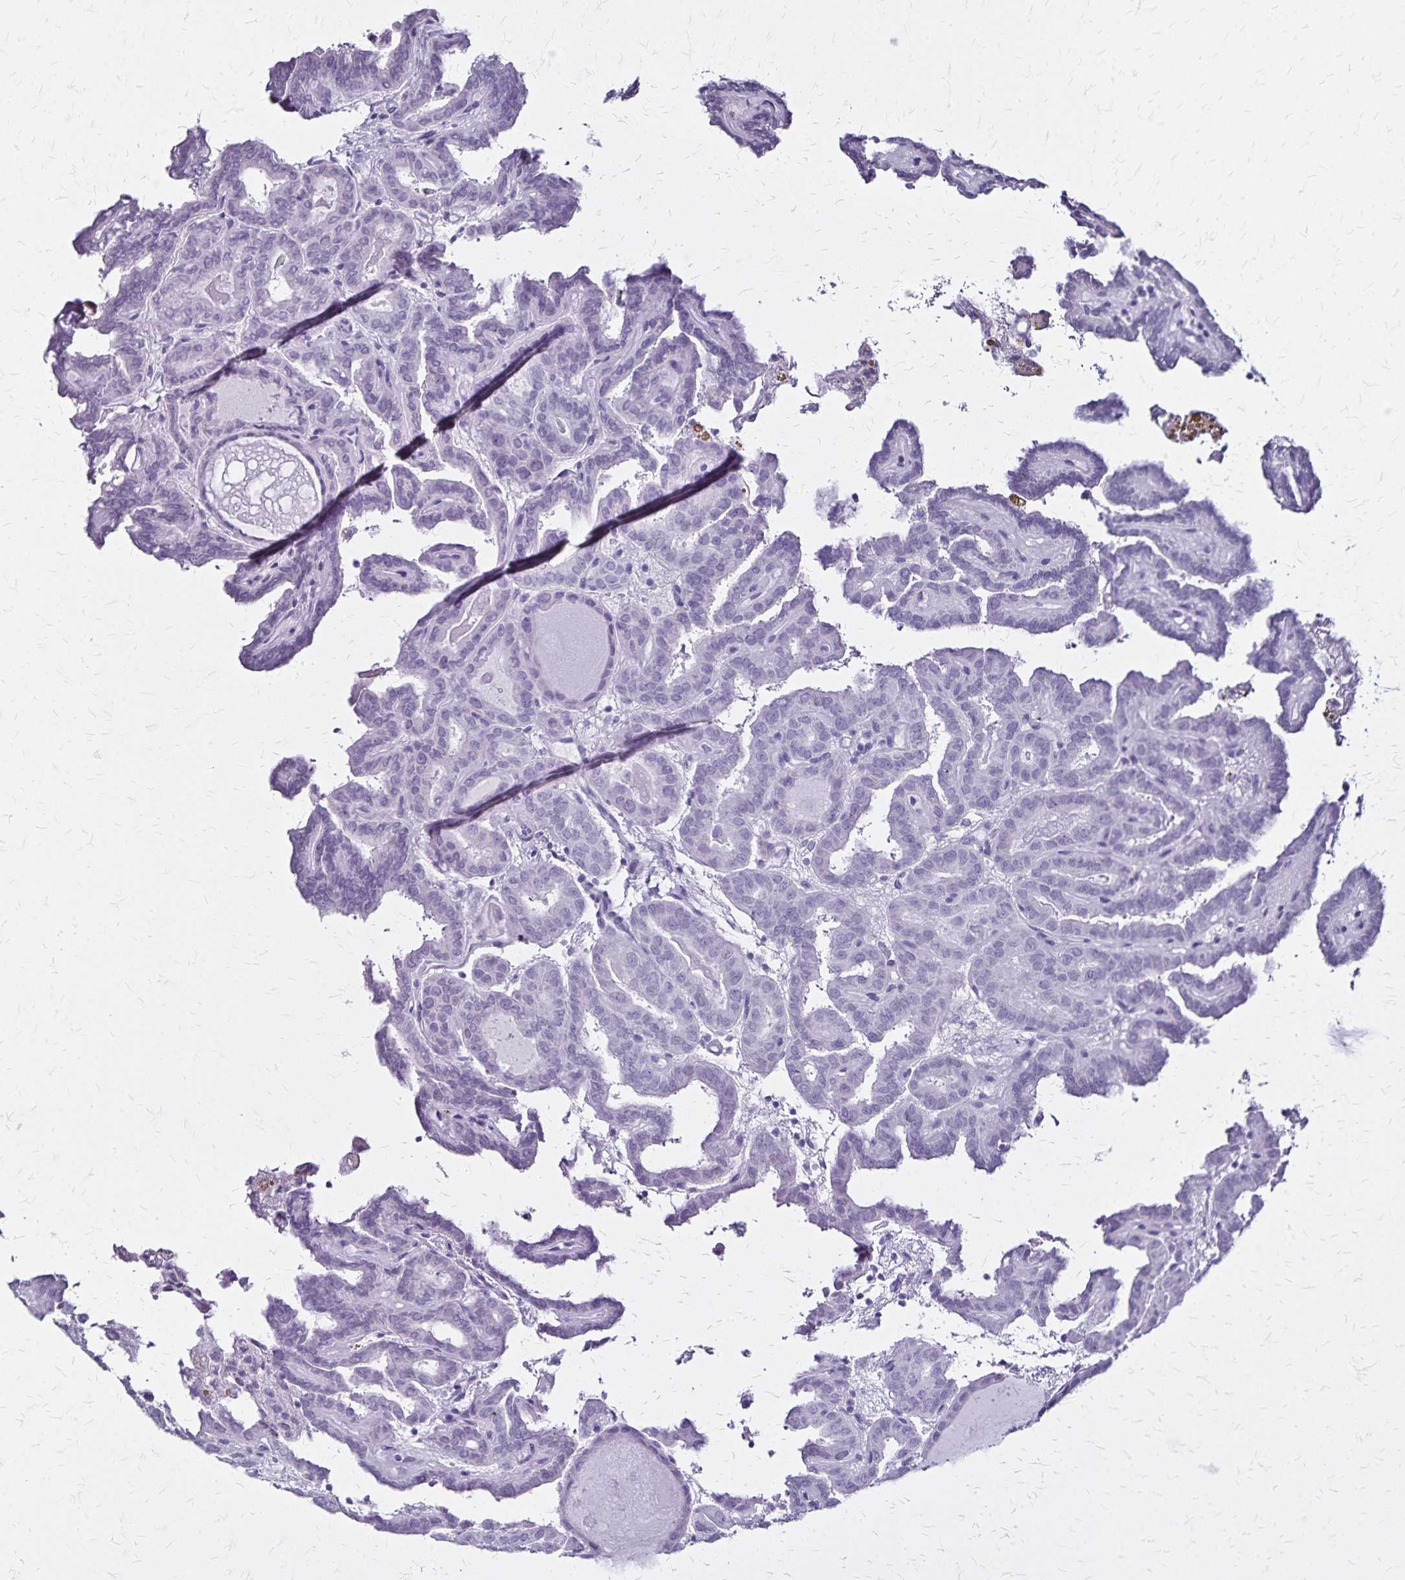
{"staining": {"intensity": "negative", "quantity": "none", "location": "none"}, "tissue": "thyroid cancer", "cell_type": "Tumor cells", "image_type": "cancer", "snomed": [{"axis": "morphology", "description": "Papillary adenocarcinoma, NOS"}, {"axis": "topography", "description": "Thyroid gland"}], "caption": "DAB immunohistochemical staining of papillary adenocarcinoma (thyroid) reveals no significant expression in tumor cells.", "gene": "KRT2", "patient": {"sex": "female", "age": 46}}